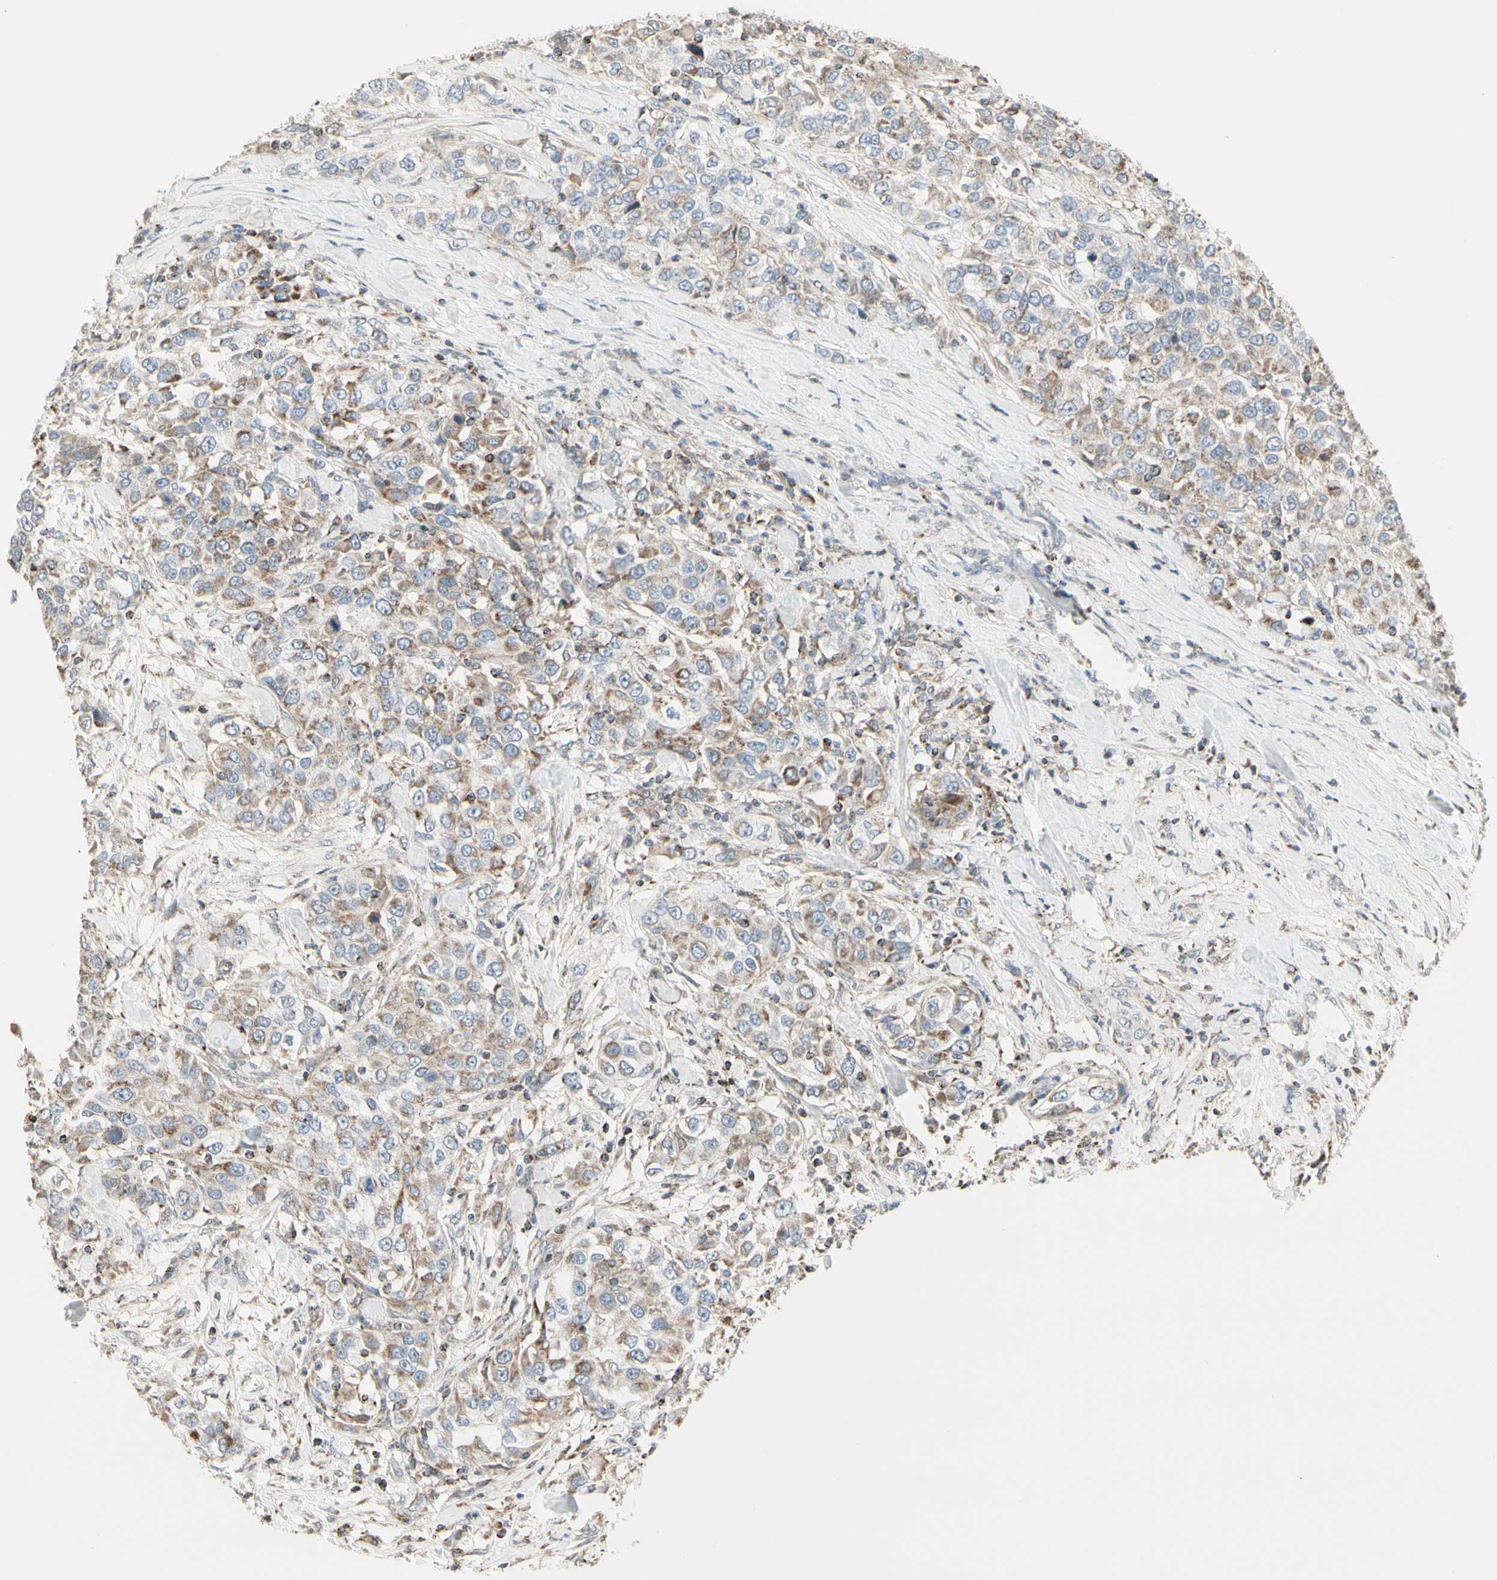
{"staining": {"intensity": "moderate", "quantity": "25%-75%", "location": "cytoplasmic/membranous"}, "tissue": "urothelial cancer", "cell_type": "Tumor cells", "image_type": "cancer", "snomed": [{"axis": "morphology", "description": "Urothelial carcinoma, High grade"}, {"axis": "topography", "description": "Urinary bladder"}], "caption": "Immunohistochemical staining of human urothelial cancer displays moderate cytoplasmic/membranous protein positivity in about 25%-75% of tumor cells. The protein is stained brown, and the nuclei are stained in blue (DAB (3,3'-diaminobenzidine) IHC with brightfield microscopy, high magnification).", "gene": "TMEM176A", "patient": {"sex": "female", "age": 80}}